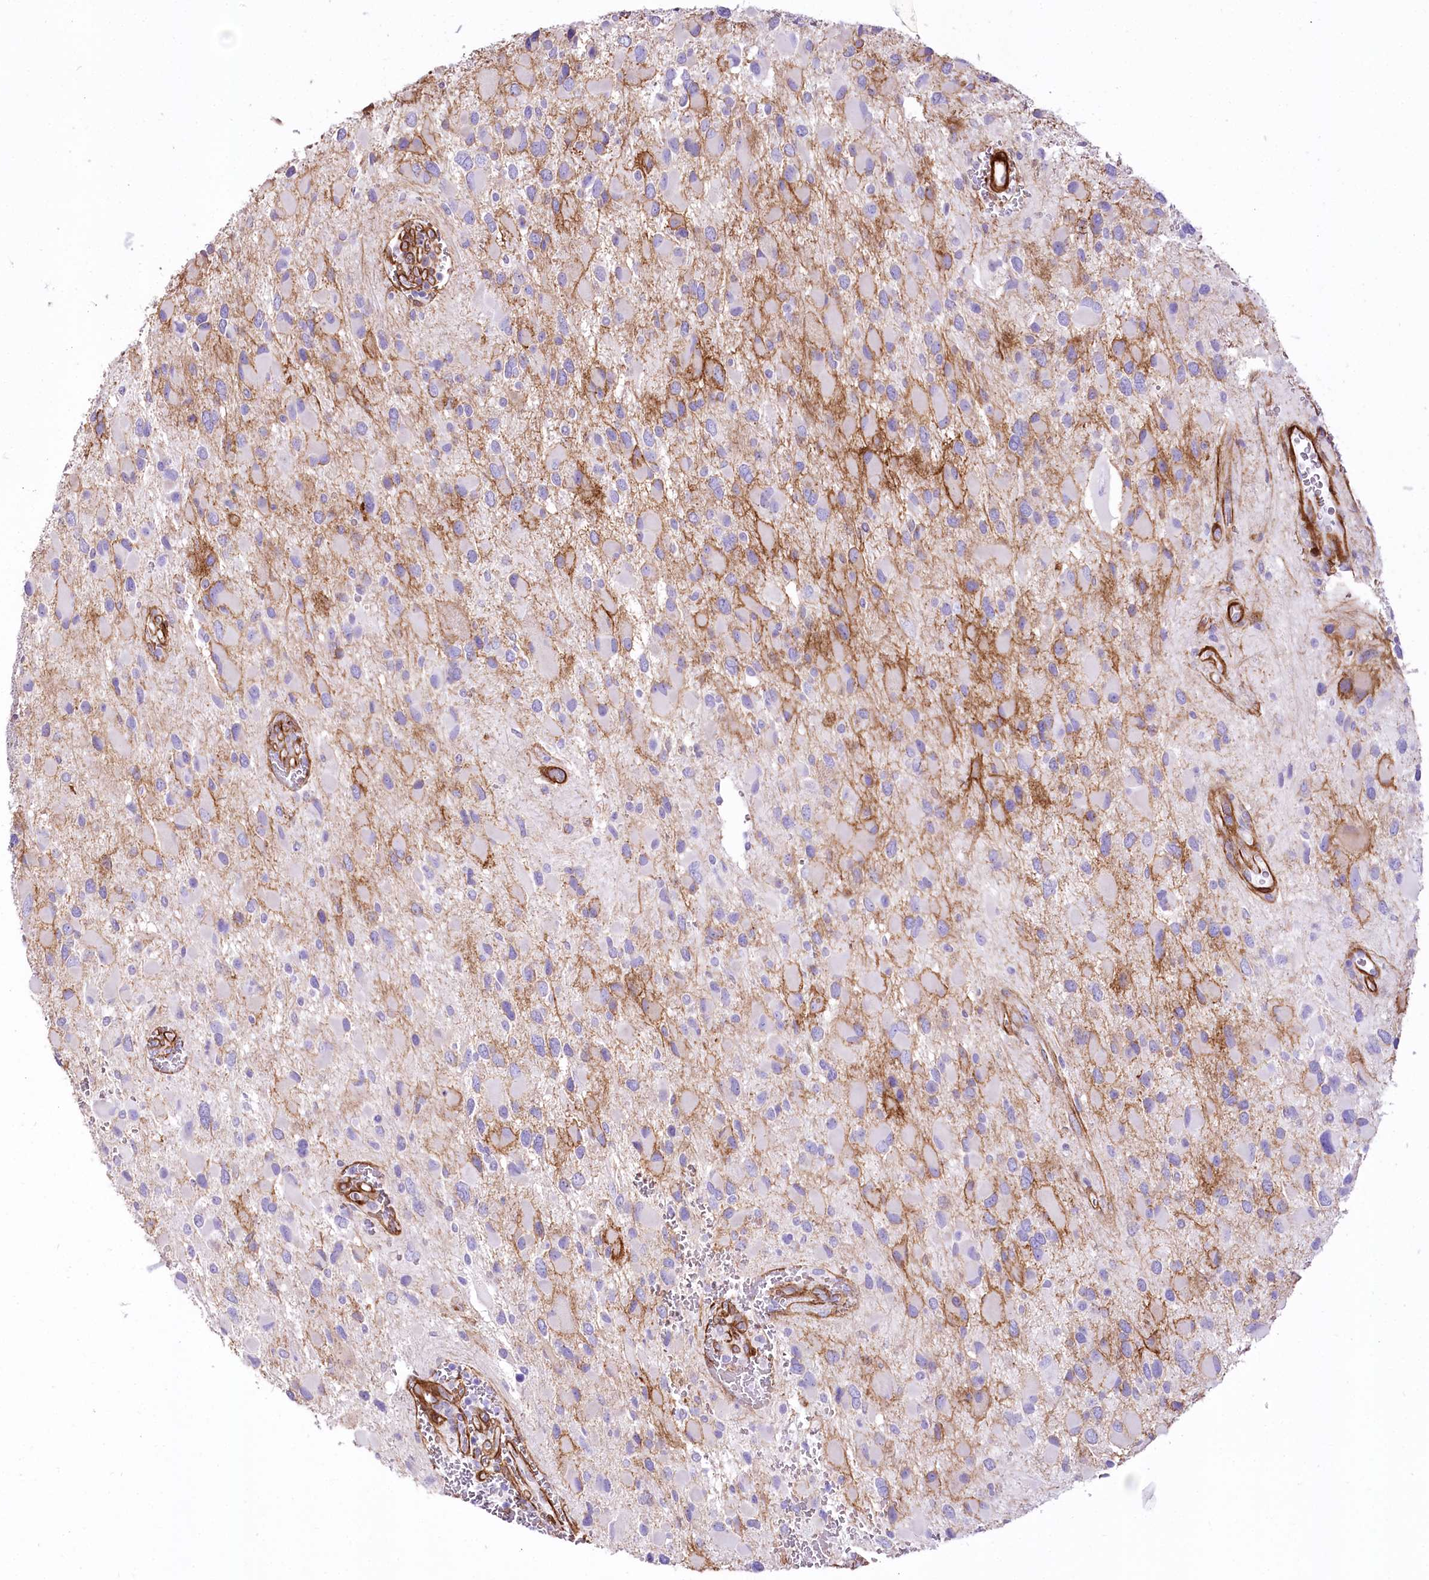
{"staining": {"intensity": "negative", "quantity": "none", "location": "none"}, "tissue": "glioma", "cell_type": "Tumor cells", "image_type": "cancer", "snomed": [{"axis": "morphology", "description": "Glioma, malignant, High grade"}, {"axis": "topography", "description": "Brain"}], "caption": "Tumor cells show no significant staining in glioma. (IHC, brightfield microscopy, high magnification).", "gene": "SYNPO2", "patient": {"sex": "male", "age": 53}}